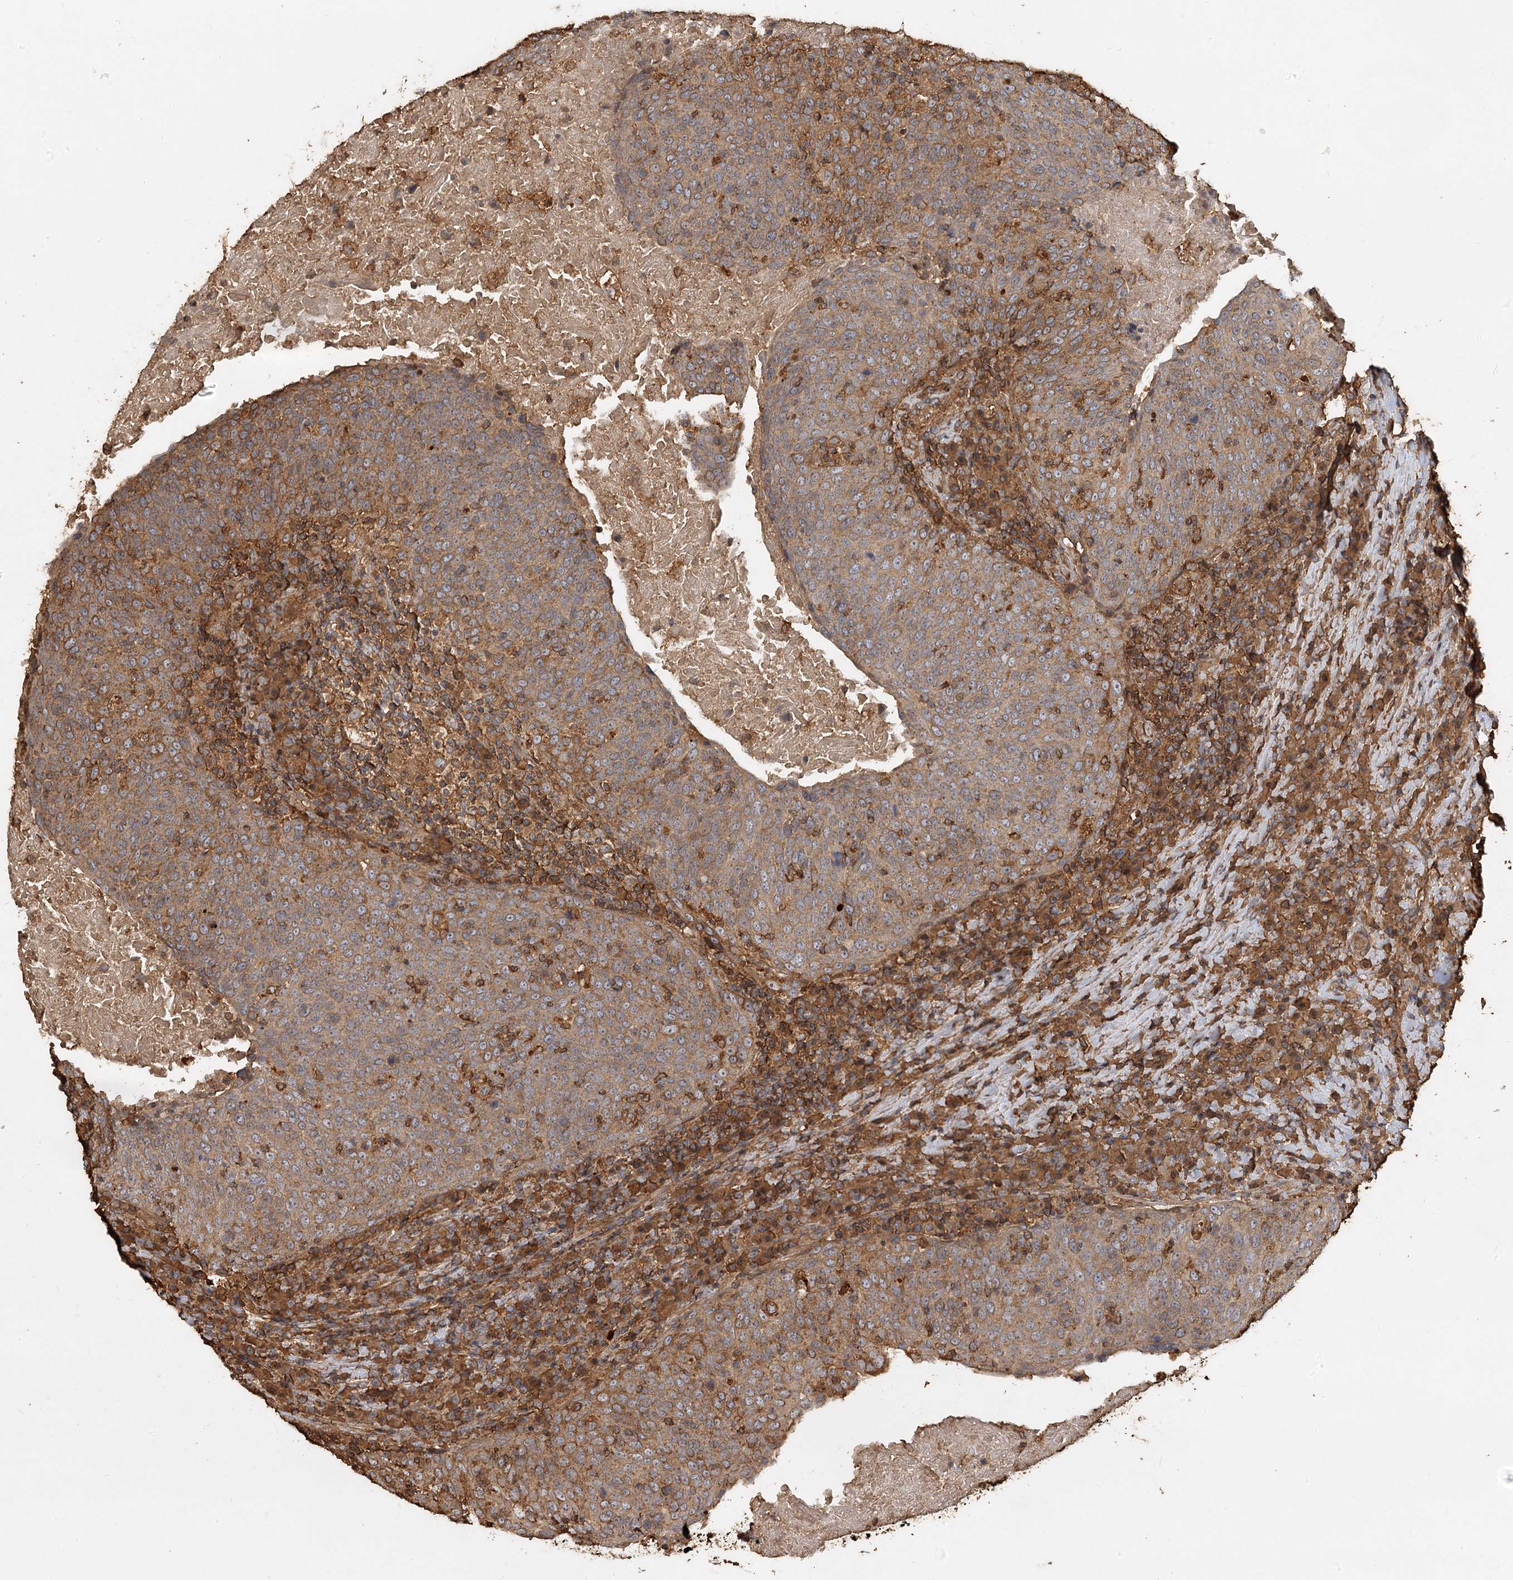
{"staining": {"intensity": "weak", "quantity": ">75%", "location": "cytoplasmic/membranous"}, "tissue": "head and neck cancer", "cell_type": "Tumor cells", "image_type": "cancer", "snomed": [{"axis": "morphology", "description": "Squamous cell carcinoma, NOS"}, {"axis": "morphology", "description": "Squamous cell carcinoma, metastatic, NOS"}, {"axis": "topography", "description": "Lymph node"}, {"axis": "topography", "description": "Head-Neck"}], "caption": "DAB (3,3'-diaminobenzidine) immunohistochemical staining of human squamous cell carcinoma (head and neck) reveals weak cytoplasmic/membranous protein positivity in about >75% of tumor cells. The staining was performed using DAB to visualize the protein expression in brown, while the nuclei were stained in blue with hematoxylin (Magnification: 20x).", "gene": "PIK3C2A", "patient": {"sex": "male", "age": 62}}